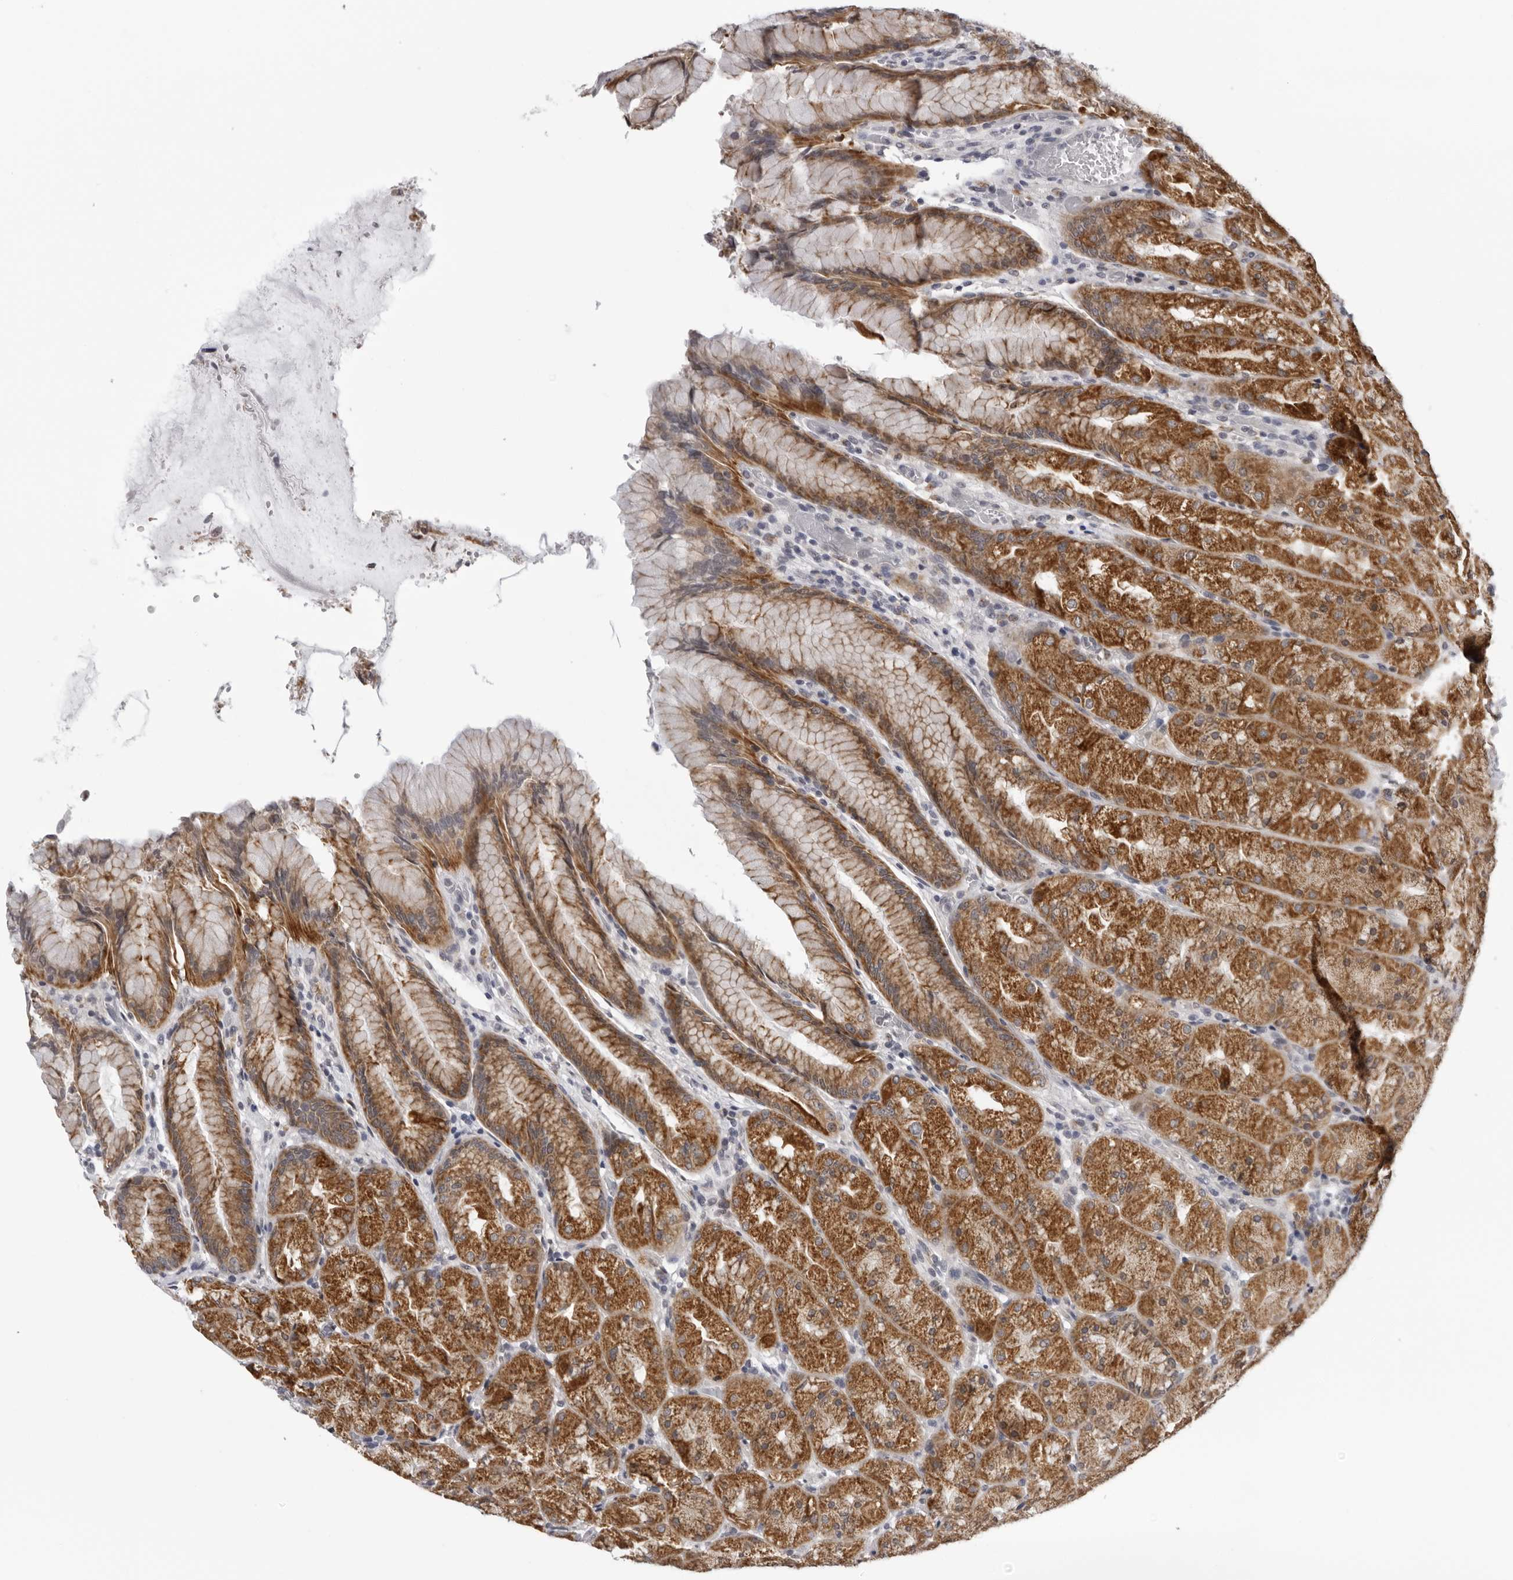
{"staining": {"intensity": "strong", "quantity": ">75%", "location": "cytoplasmic/membranous"}, "tissue": "stomach", "cell_type": "Glandular cells", "image_type": "normal", "snomed": [{"axis": "morphology", "description": "Normal tissue, NOS"}, {"axis": "topography", "description": "Stomach, upper"}, {"axis": "topography", "description": "Stomach"}], "caption": "This micrograph reveals normal stomach stained with IHC to label a protein in brown. The cytoplasmic/membranous of glandular cells show strong positivity for the protein. Nuclei are counter-stained blue.", "gene": "CPT2", "patient": {"sex": "male", "age": 48}}